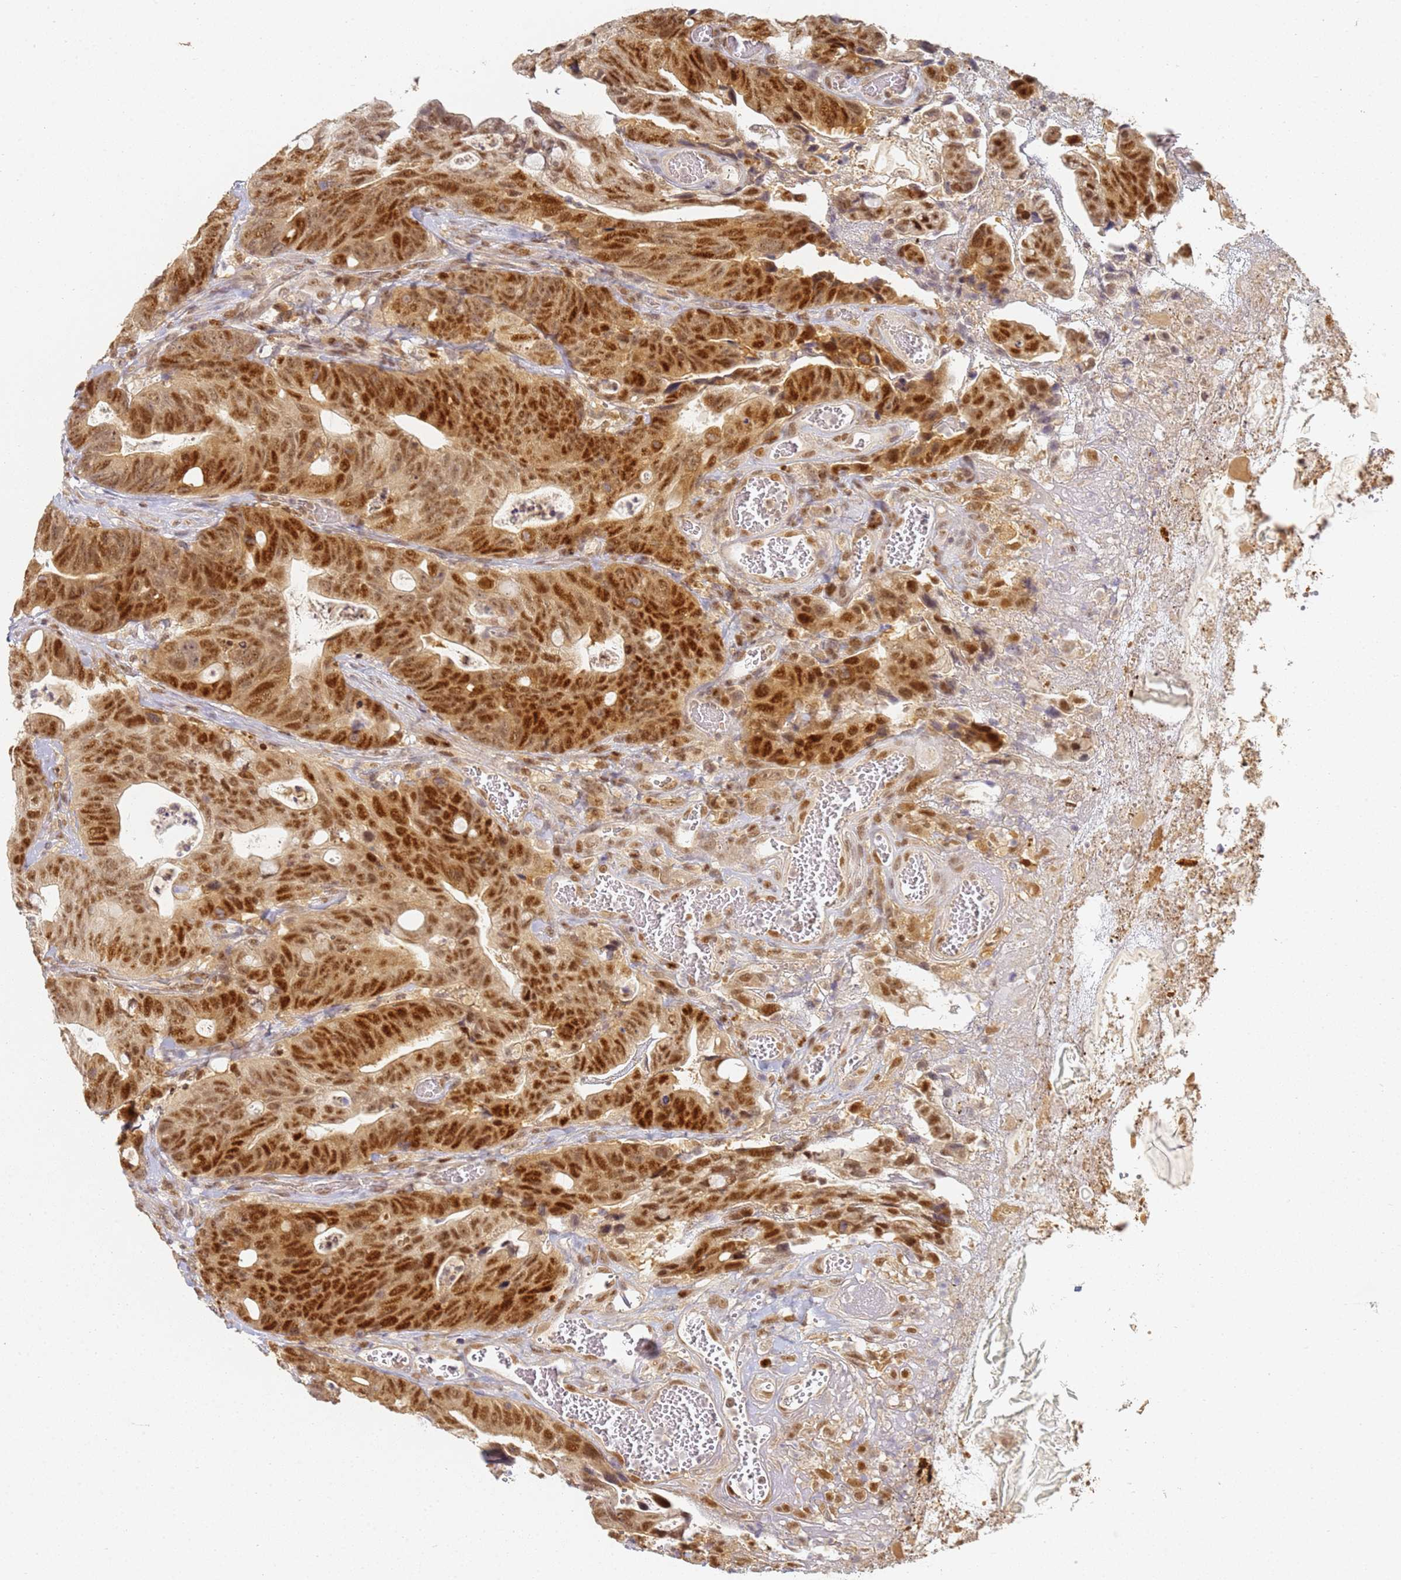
{"staining": {"intensity": "strong", "quantity": ">75%", "location": "nuclear"}, "tissue": "colorectal cancer", "cell_type": "Tumor cells", "image_type": "cancer", "snomed": [{"axis": "morphology", "description": "Adenocarcinoma, NOS"}, {"axis": "topography", "description": "Colon"}], "caption": "An immunohistochemistry micrograph of tumor tissue is shown. Protein staining in brown shows strong nuclear positivity in colorectal cancer (adenocarcinoma) within tumor cells.", "gene": "HMCES", "patient": {"sex": "female", "age": 82}}